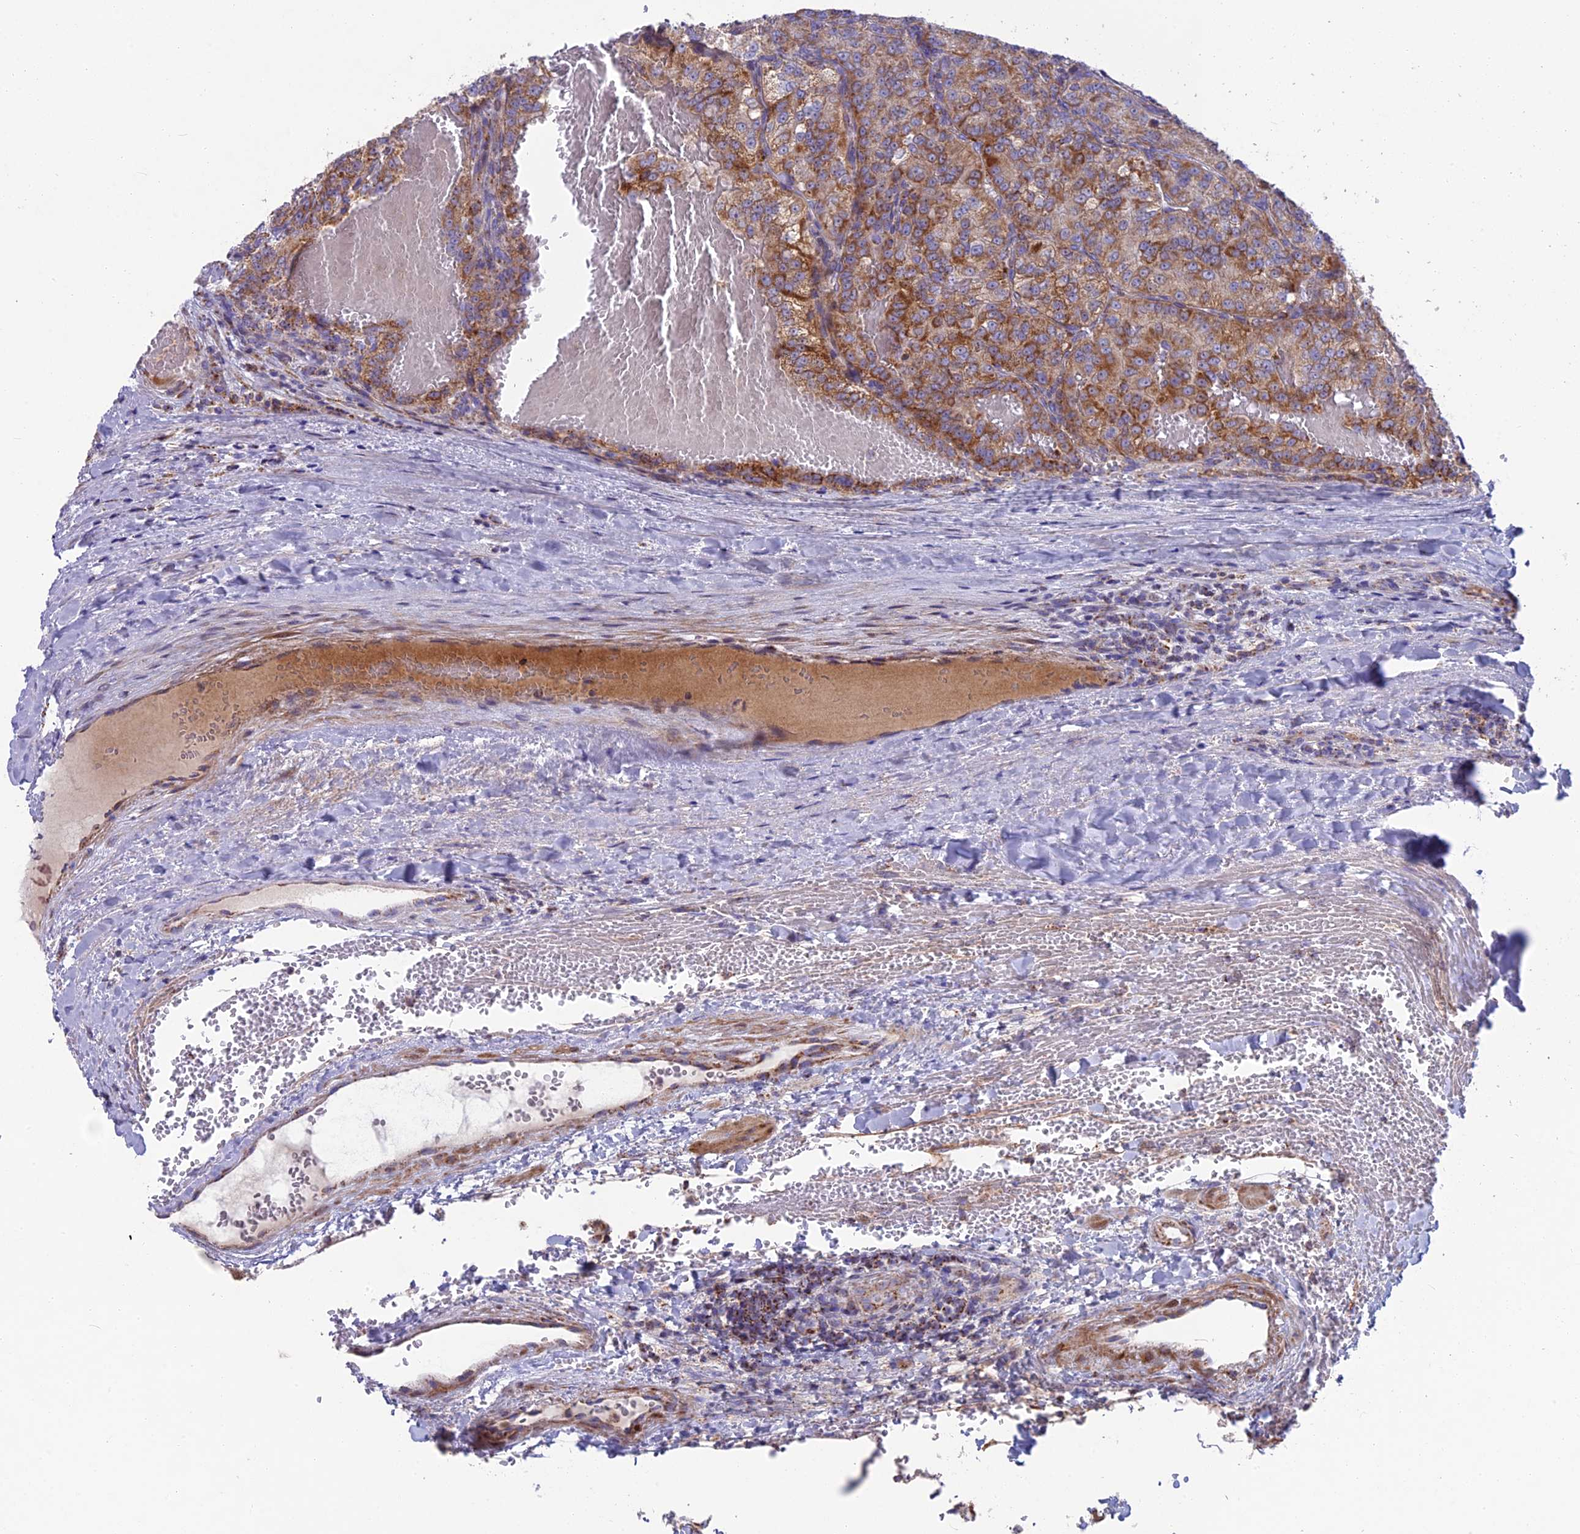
{"staining": {"intensity": "moderate", "quantity": ">75%", "location": "cytoplasmic/membranous"}, "tissue": "renal cancer", "cell_type": "Tumor cells", "image_type": "cancer", "snomed": [{"axis": "morphology", "description": "Adenocarcinoma, NOS"}, {"axis": "topography", "description": "Kidney"}], "caption": "Renal cancer stained for a protein shows moderate cytoplasmic/membranous positivity in tumor cells. The protein of interest is shown in brown color, while the nuclei are stained blue.", "gene": "CS", "patient": {"sex": "female", "age": 63}}